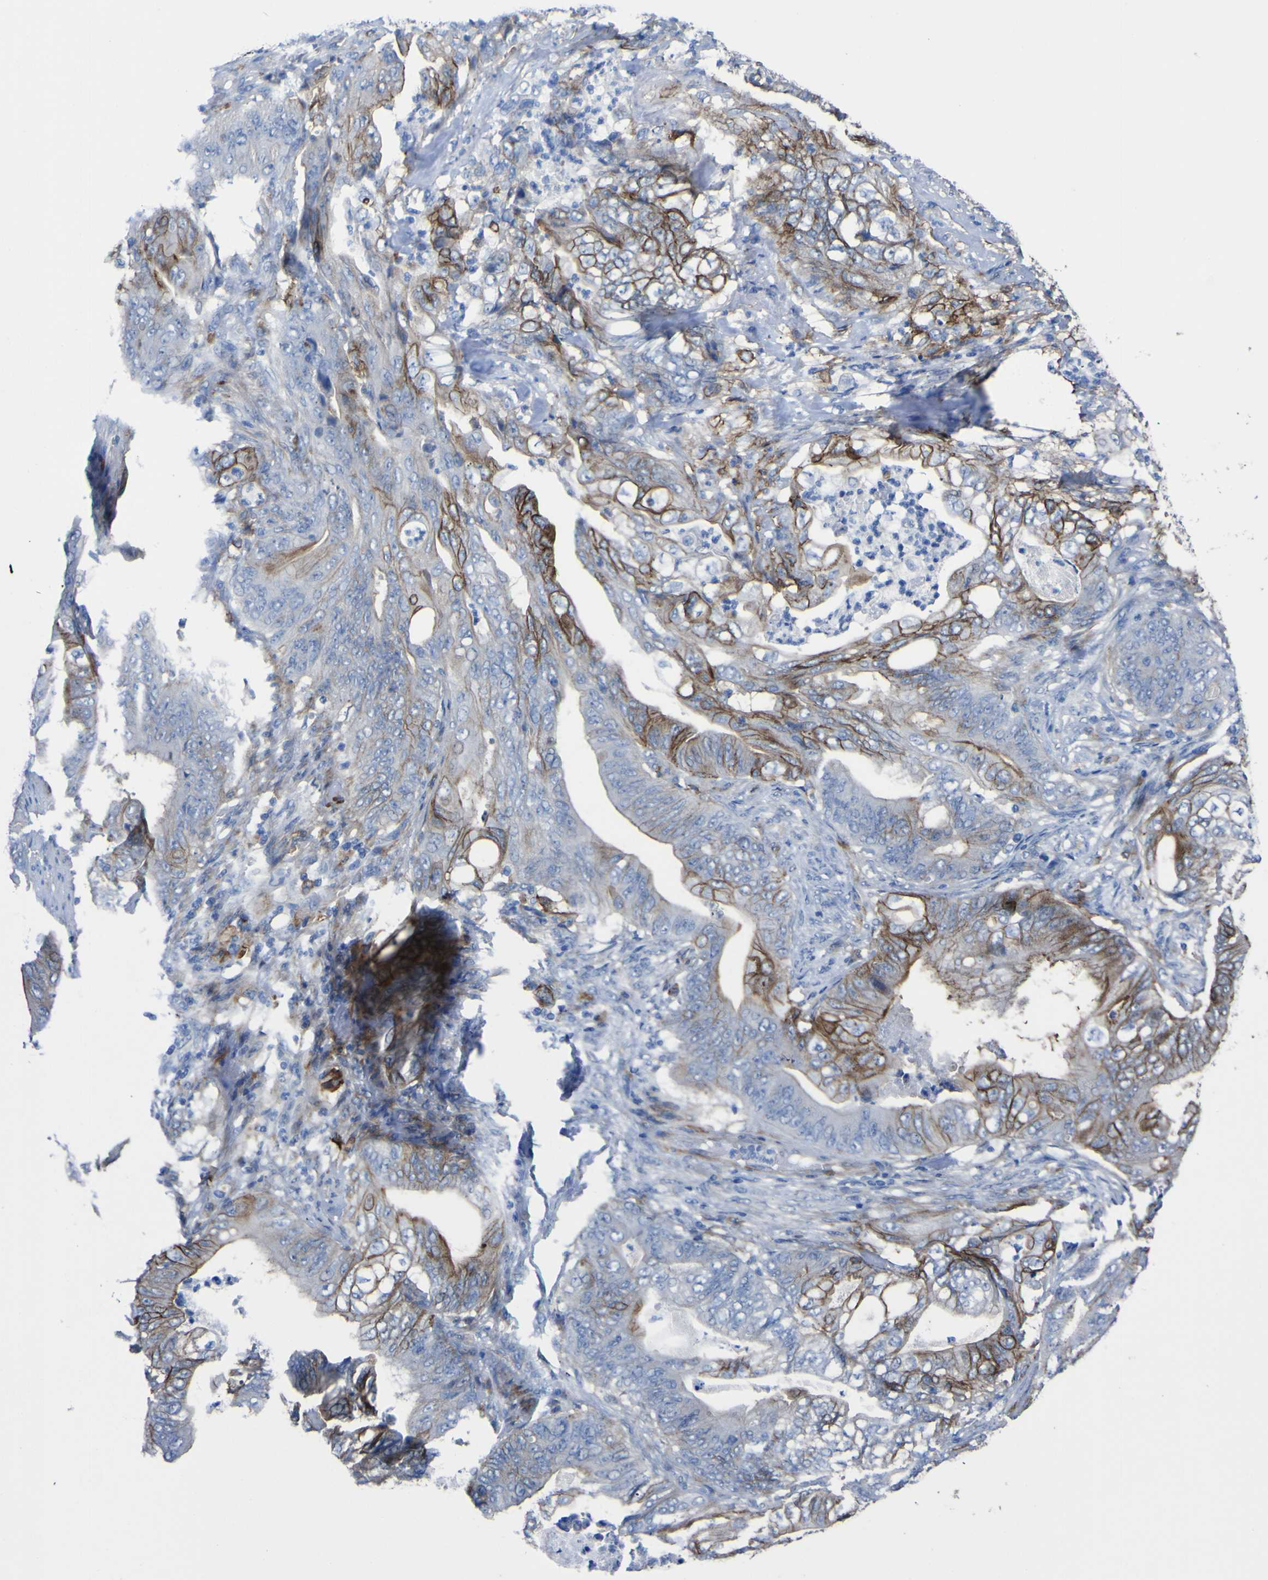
{"staining": {"intensity": "moderate", "quantity": "25%-75%", "location": "cytoplasmic/membranous"}, "tissue": "stomach cancer", "cell_type": "Tumor cells", "image_type": "cancer", "snomed": [{"axis": "morphology", "description": "Adenocarcinoma, NOS"}, {"axis": "topography", "description": "Stomach"}], "caption": "IHC histopathology image of neoplastic tissue: stomach adenocarcinoma stained using IHC exhibits medium levels of moderate protein expression localized specifically in the cytoplasmic/membranous of tumor cells, appearing as a cytoplasmic/membranous brown color.", "gene": "AGO4", "patient": {"sex": "female", "age": 73}}